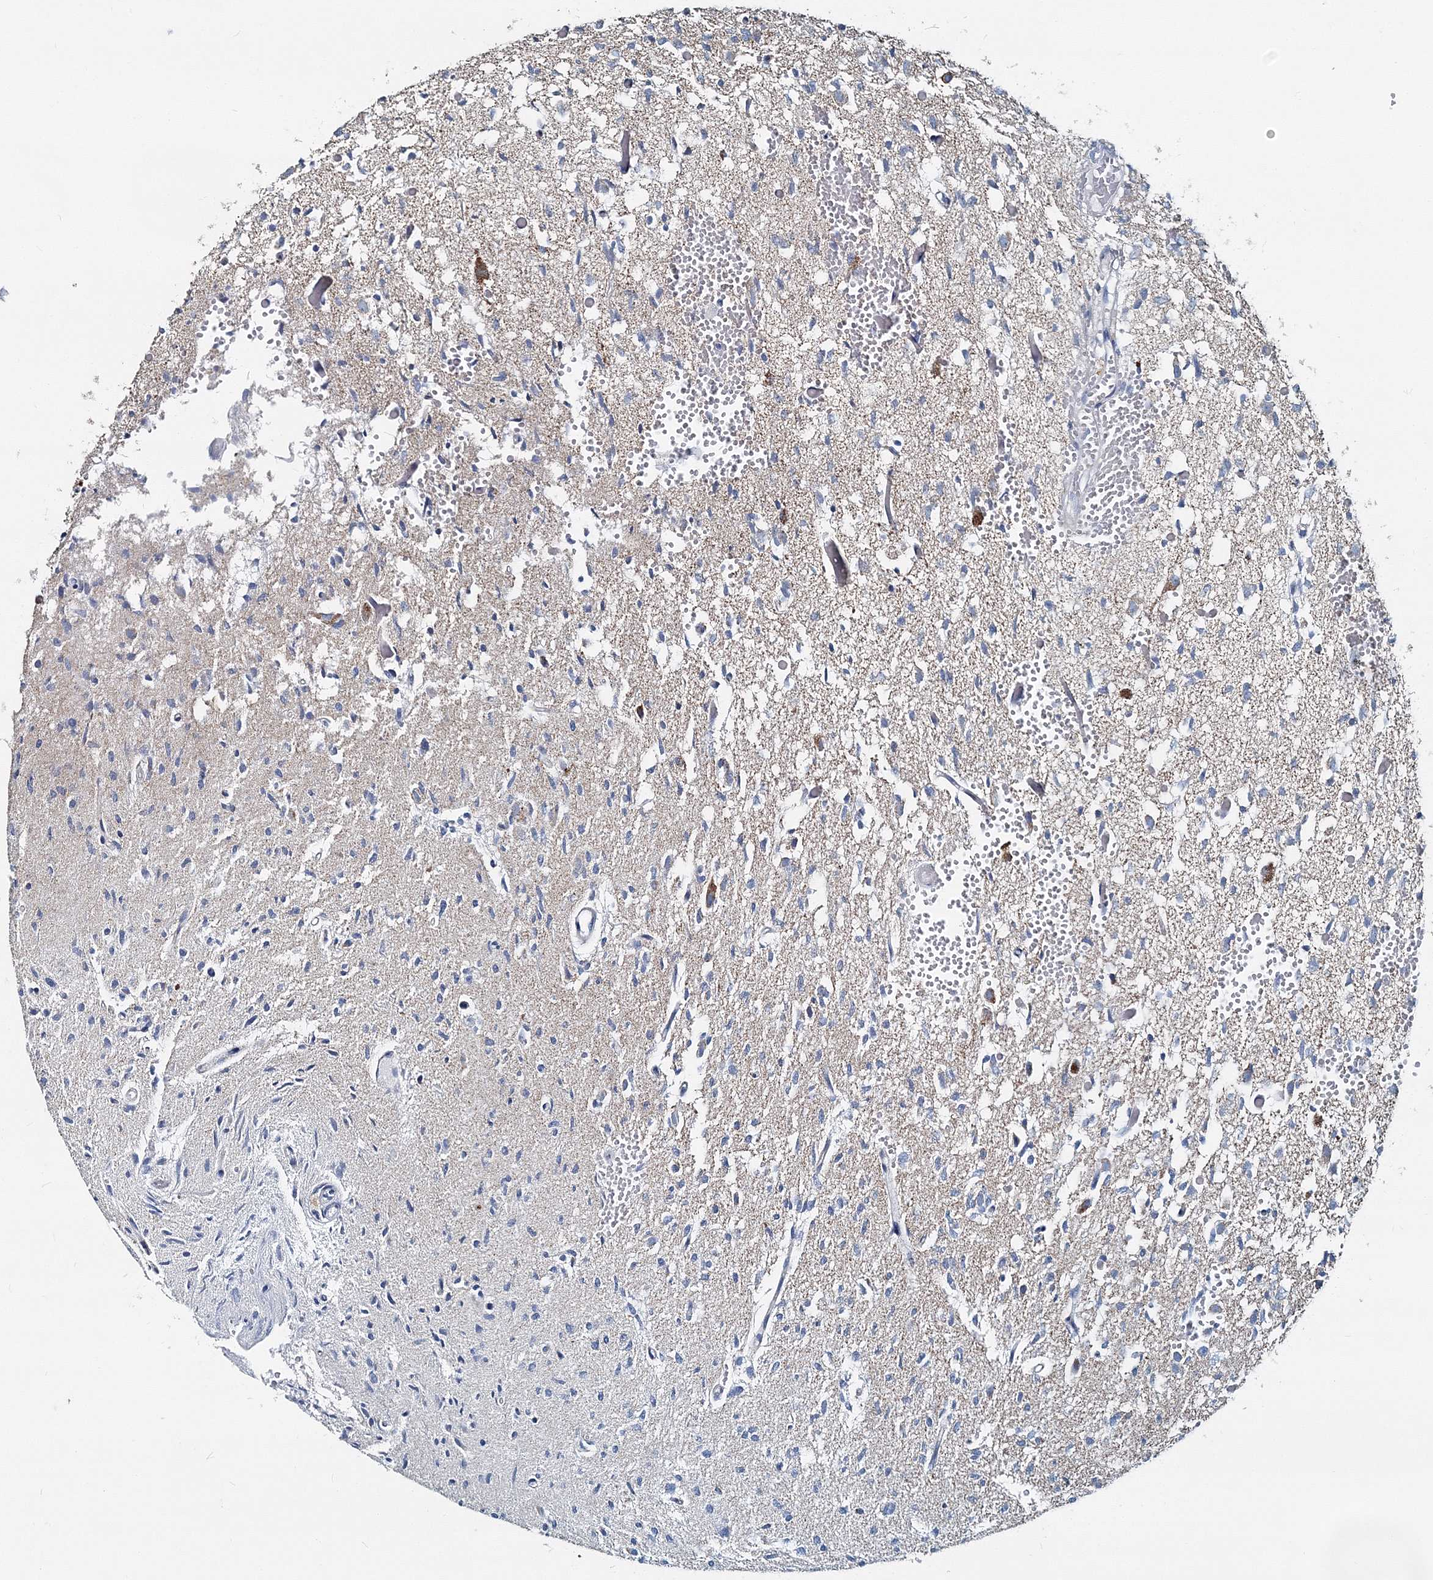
{"staining": {"intensity": "negative", "quantity": "none", "location": "none"}, "tissue": "glioma", "cell_type": "Tumor cells", "image_type": "cancer", "snomed": [{"axis": "morphology", "description": "Glioma, malignant, High grade"}, {"axis": "topography", "description": "Brain"}], "caption": "Glioma was stained to show a protein in brown. There is no significant positivity in tumor cells. The staining is performed using DAB brown chromogen with nuclei counter-stained in using hematoxylin.", "gene": "GABARAPL2", "patient": {"sex": "female", "age": 59}}